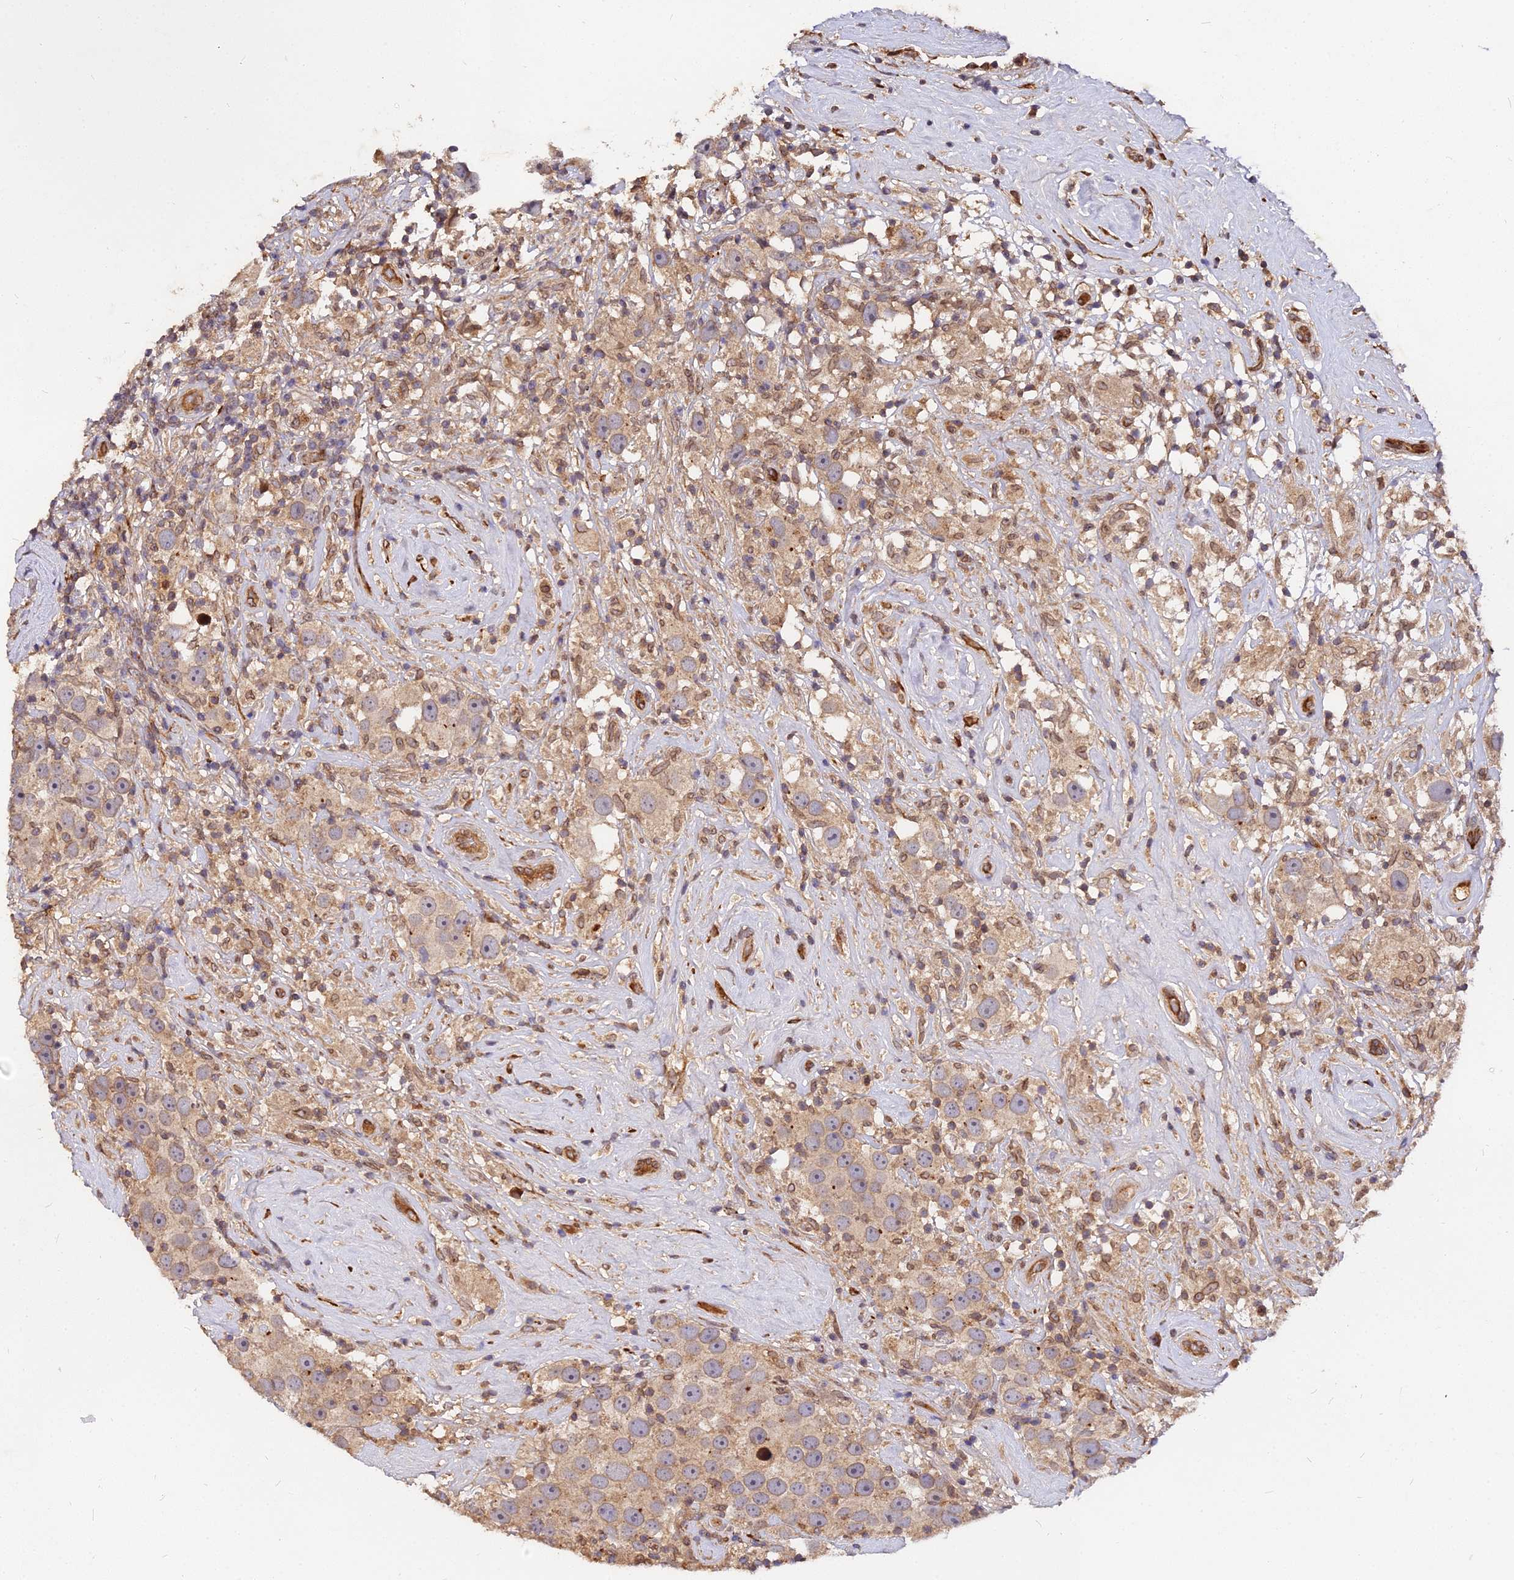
{"staining": {"intensity": "weak", "quantity": ">75%", "location": "cytoplasmic/membranous"}, "tissue": "testis cancer", "cell_type": "Tumor cells", "image_type": "cancer", "snomed": [{"axis": "morphology", "description": "Seminoma, NOS"}, {"axis": "topography", "description": "Testis"}], "caption": "Tumor cells display weak cytoplasmic/membranous expression in approximately >75% of cells in testis cancer (seminoma).", "gene": "PDE4D", "patient": {"sex": "male", "age": 49}}